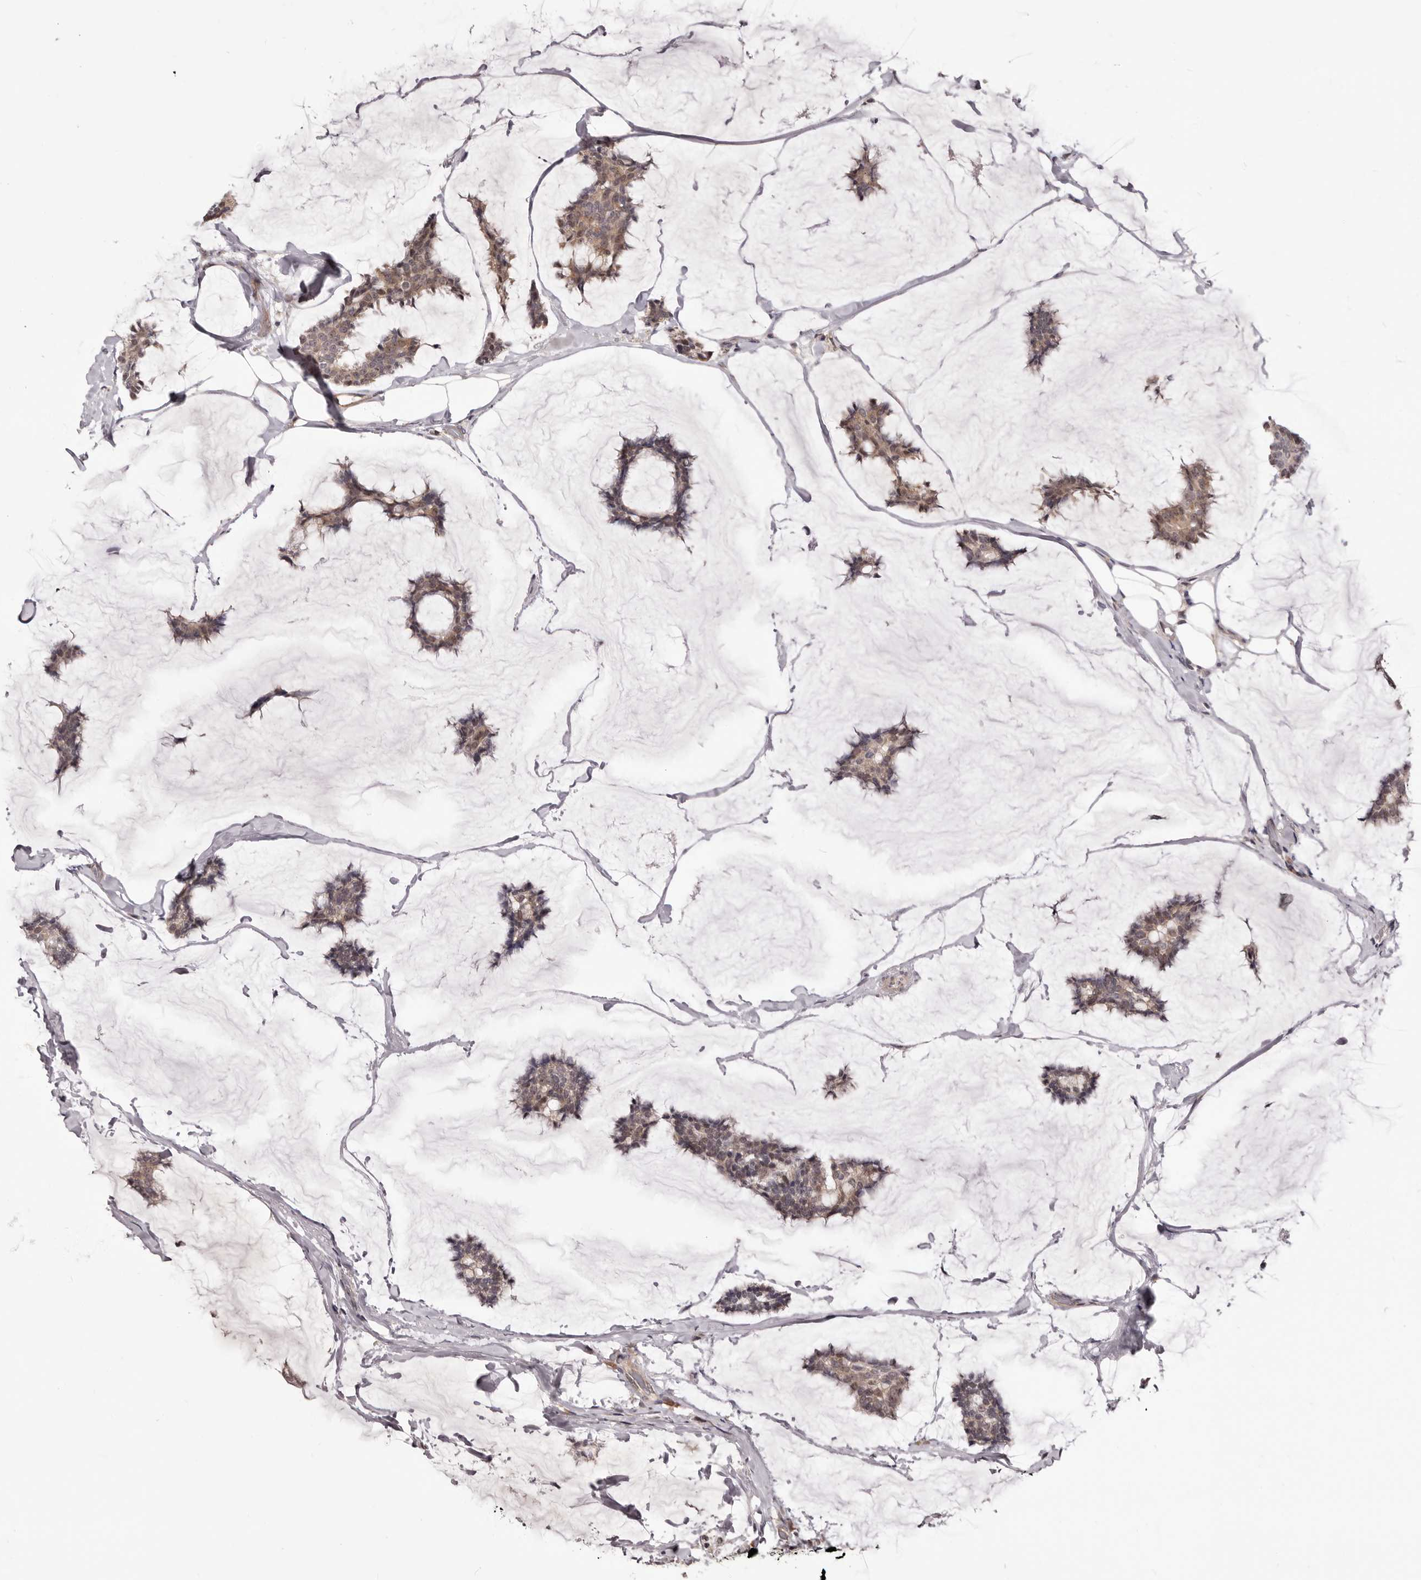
{"staining": {"intensity": "weak", "quantity": ">75%", "location": "cytoplasmic/membranous,nuclear"}, "tissue": "breast cancer", "cell_type": "Tumor cells", "image_type": "cancer", "snomed": [{"axis": "morphology", "description": "Duct carcinoma"}, {"axis": "topography", "description": "Breast"}], "caption": "Immunohistochemical staining of breast intraductal carcinoma demonstrates weak cytoplasmic/membranous and nuclear protein positivity in approximately >75% of tumor cells. Using DAB (3,3'-diaminobenzidine) (brown) and hematoxylin (blue) stains, captured at high magnification using brightfield microscopy.", "gene": "NOL12", "patient": {"sex": "female", "age": 93}}